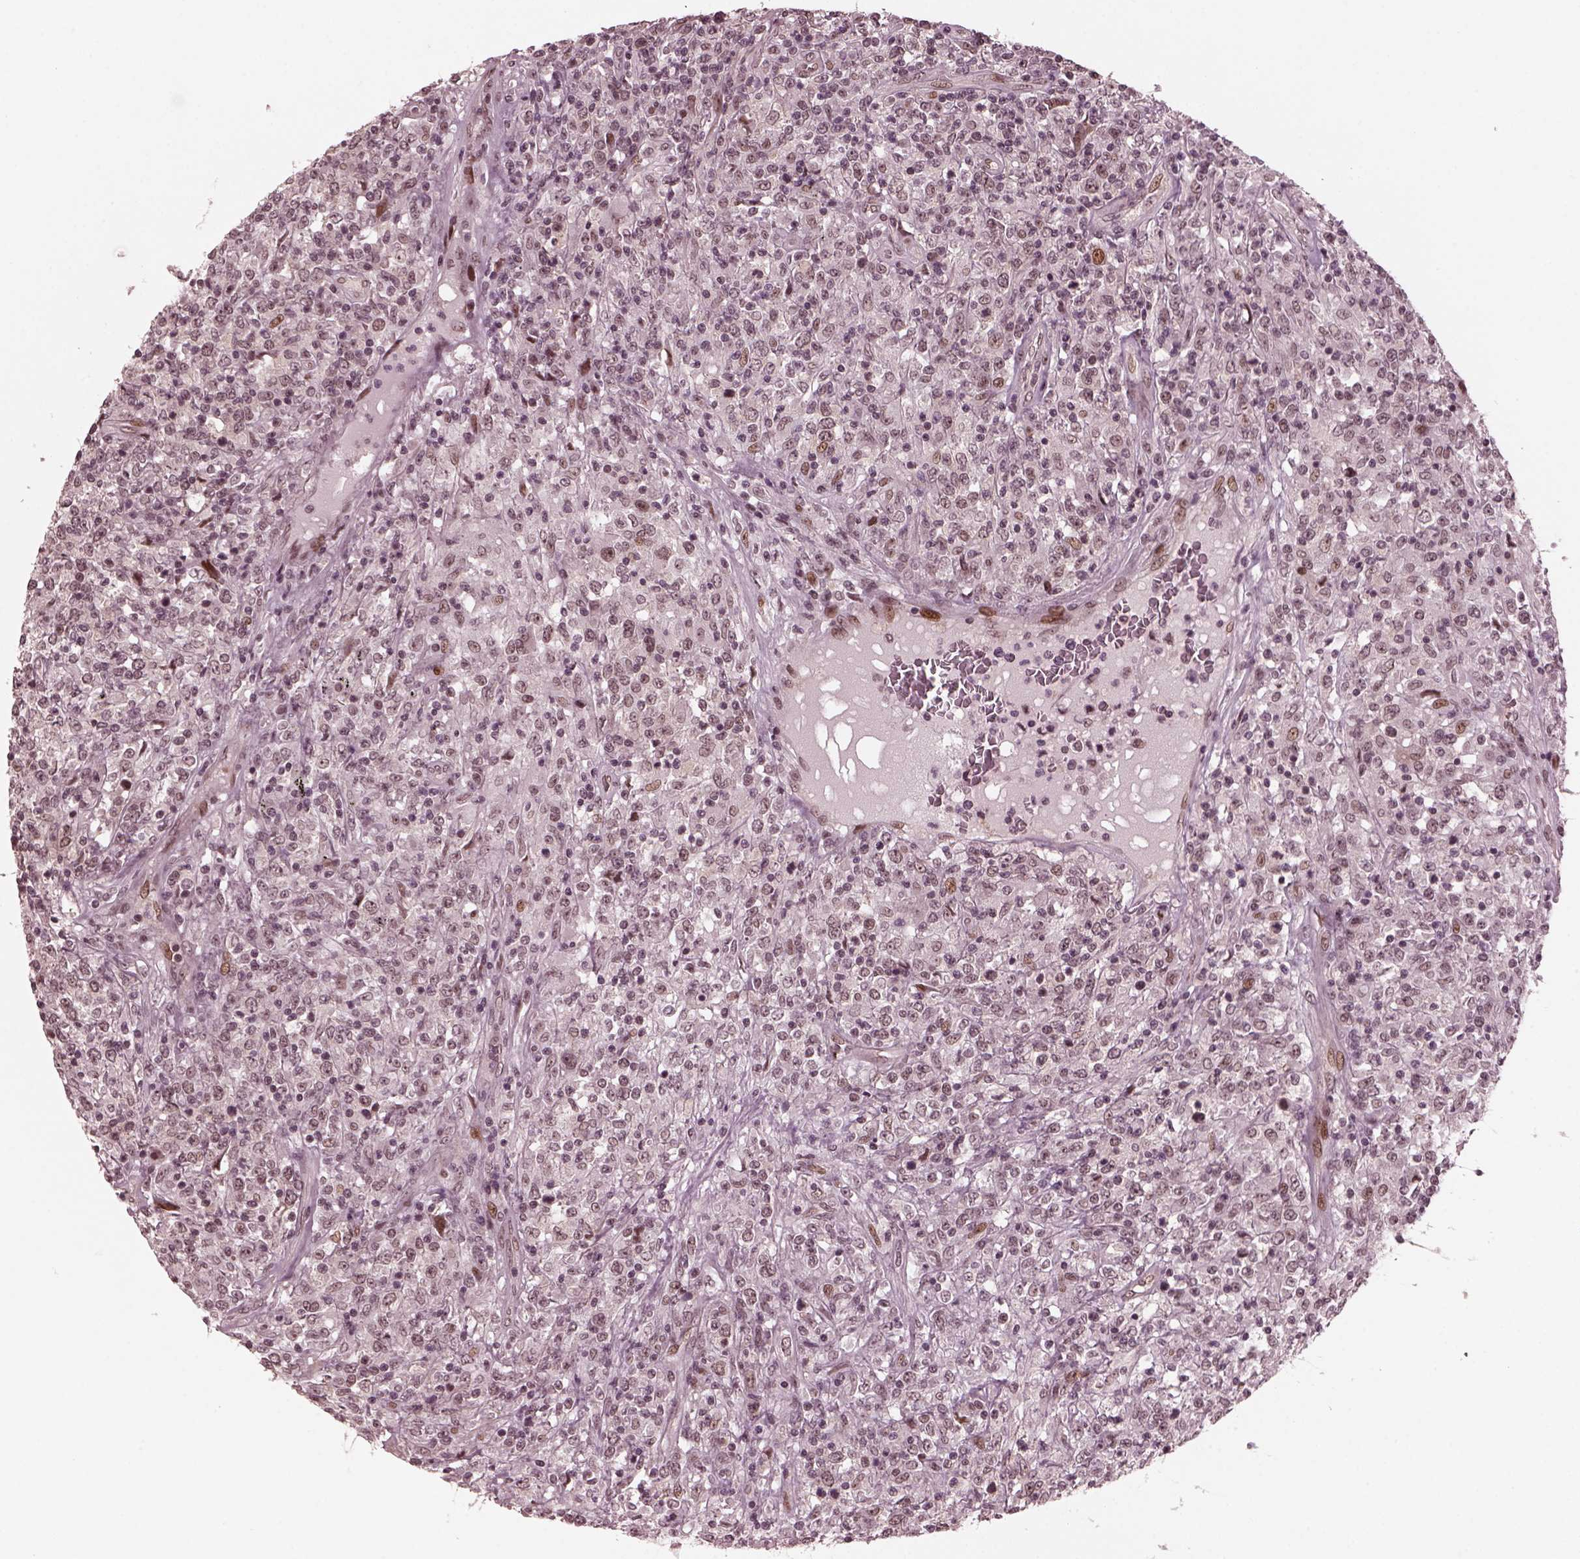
{"staining": {"intensity": "moderate", "quantity": "<25%", "location": "nuclear"}, "tissue": "lymphoma", "cell_type": "Tumor cells", "image_type": "cancer", "snomed": [{"axis": "morphology", "description": "Malignant lymphoma, non-Hodgkin's type, High grade"}, {"axis": "topography", "description": "Lung"}], "caption": "DAB (3,3'-diaminobenzidine) immunohistochemical staining of human malignant lymphoma, non-Hodgkin's type (high-grade) displays moderate nuclear protein positivity in approximately <25% of tumor cells.", "gene": "TRIB3", "patient": {"sex": "male", "age": 79}}